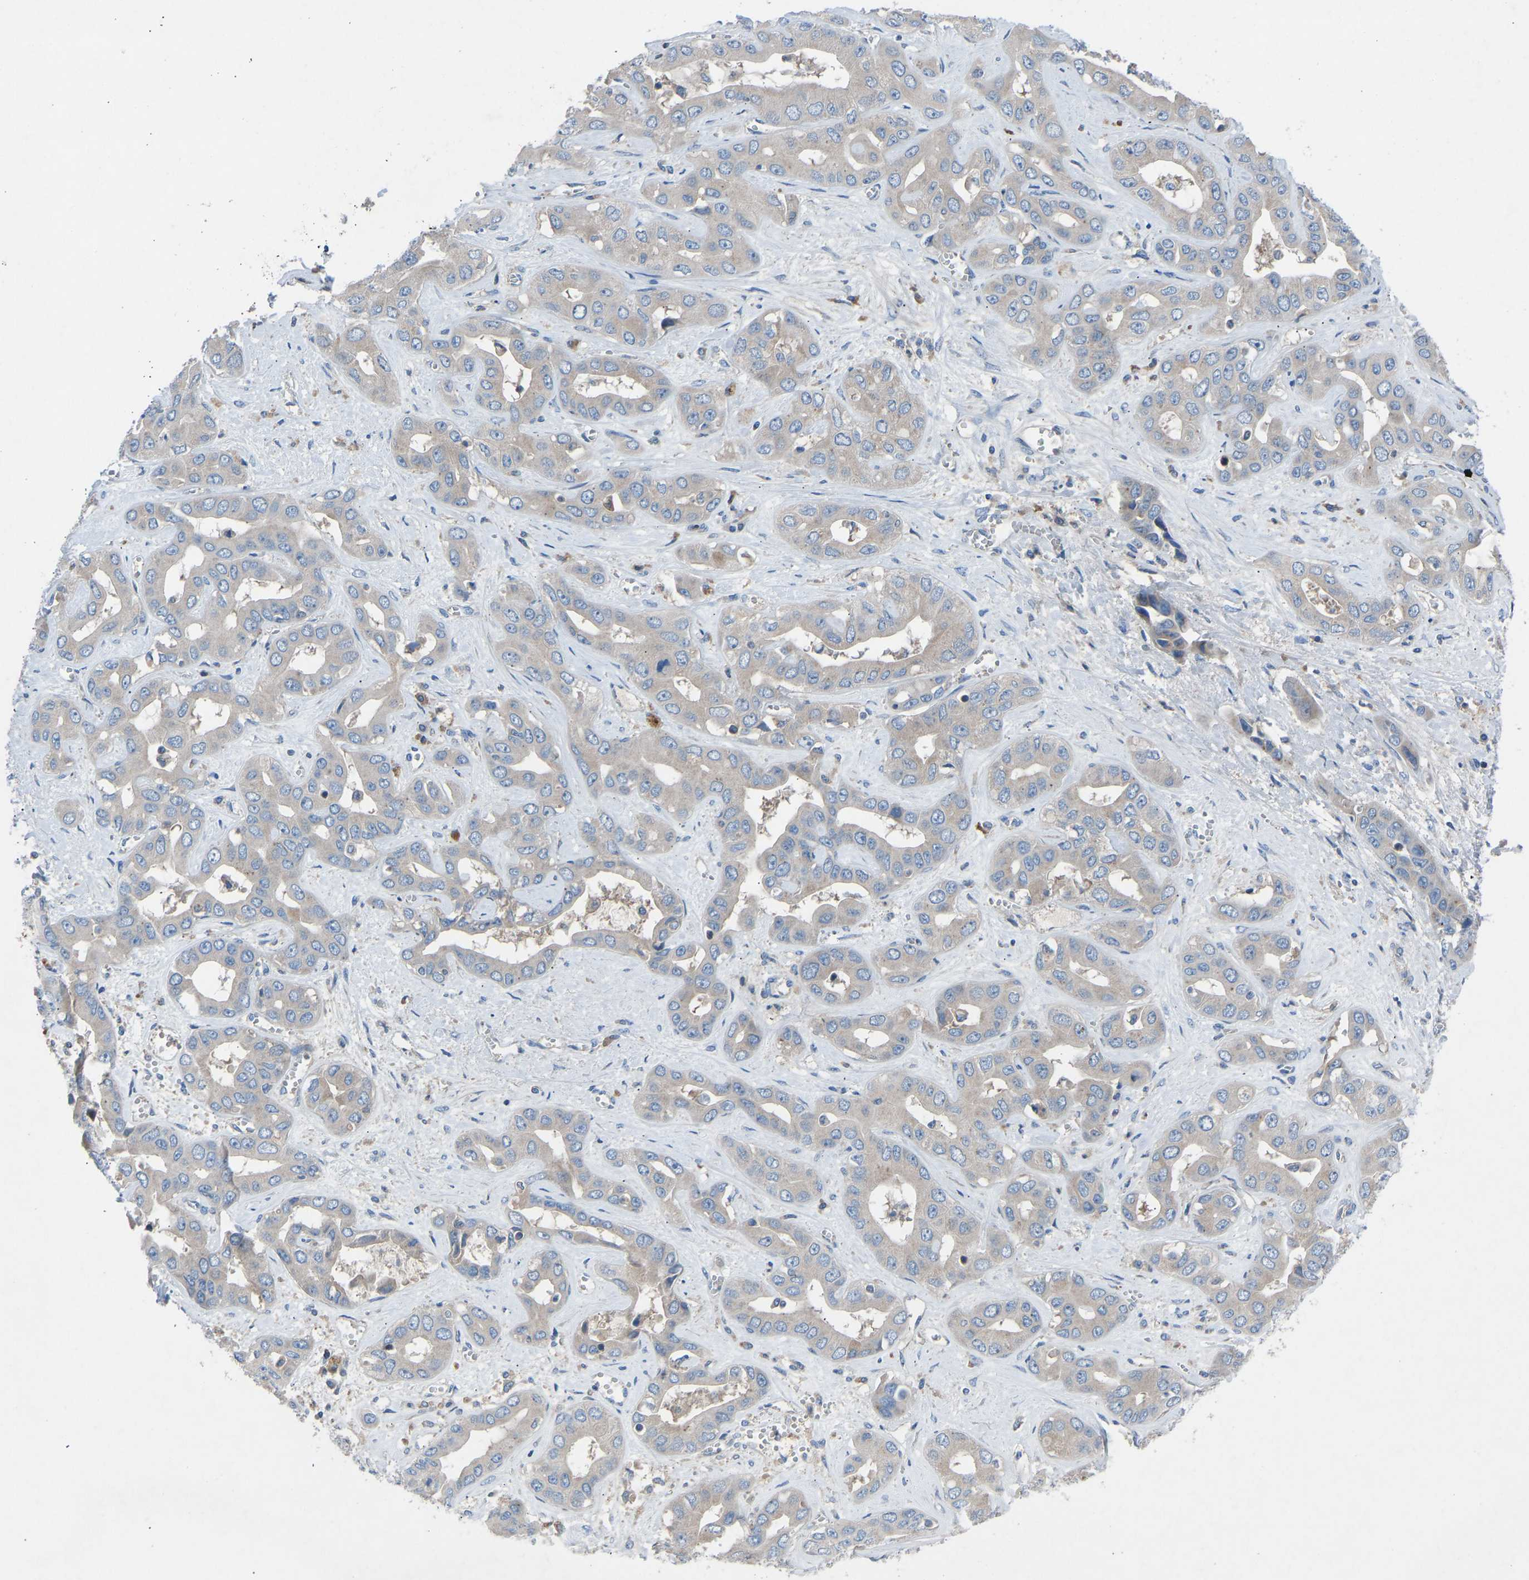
{"staining": {"intensity": "weak", "quantity": ">75%", "location": "cytoplasmic/membranous"}, "tissue": "liver cancer", "cell_type": "Tumor cells", "image_type": "cancer", "snomed": [{"axis": "morphology", "description": "Cholangiocarcinoma"}, {"axis": "topography", "description": "Liver"}], "caption": "The image displays immunohistochemical staining of liver cancer. There is weak cytoplasmic/membranous staining is identified in about >75% of tumor cells. (Brightfield microscopy of DAB IHC at high magnification).", "gene": "GRK6", "patient": {"sex": "female", "age": 52}}